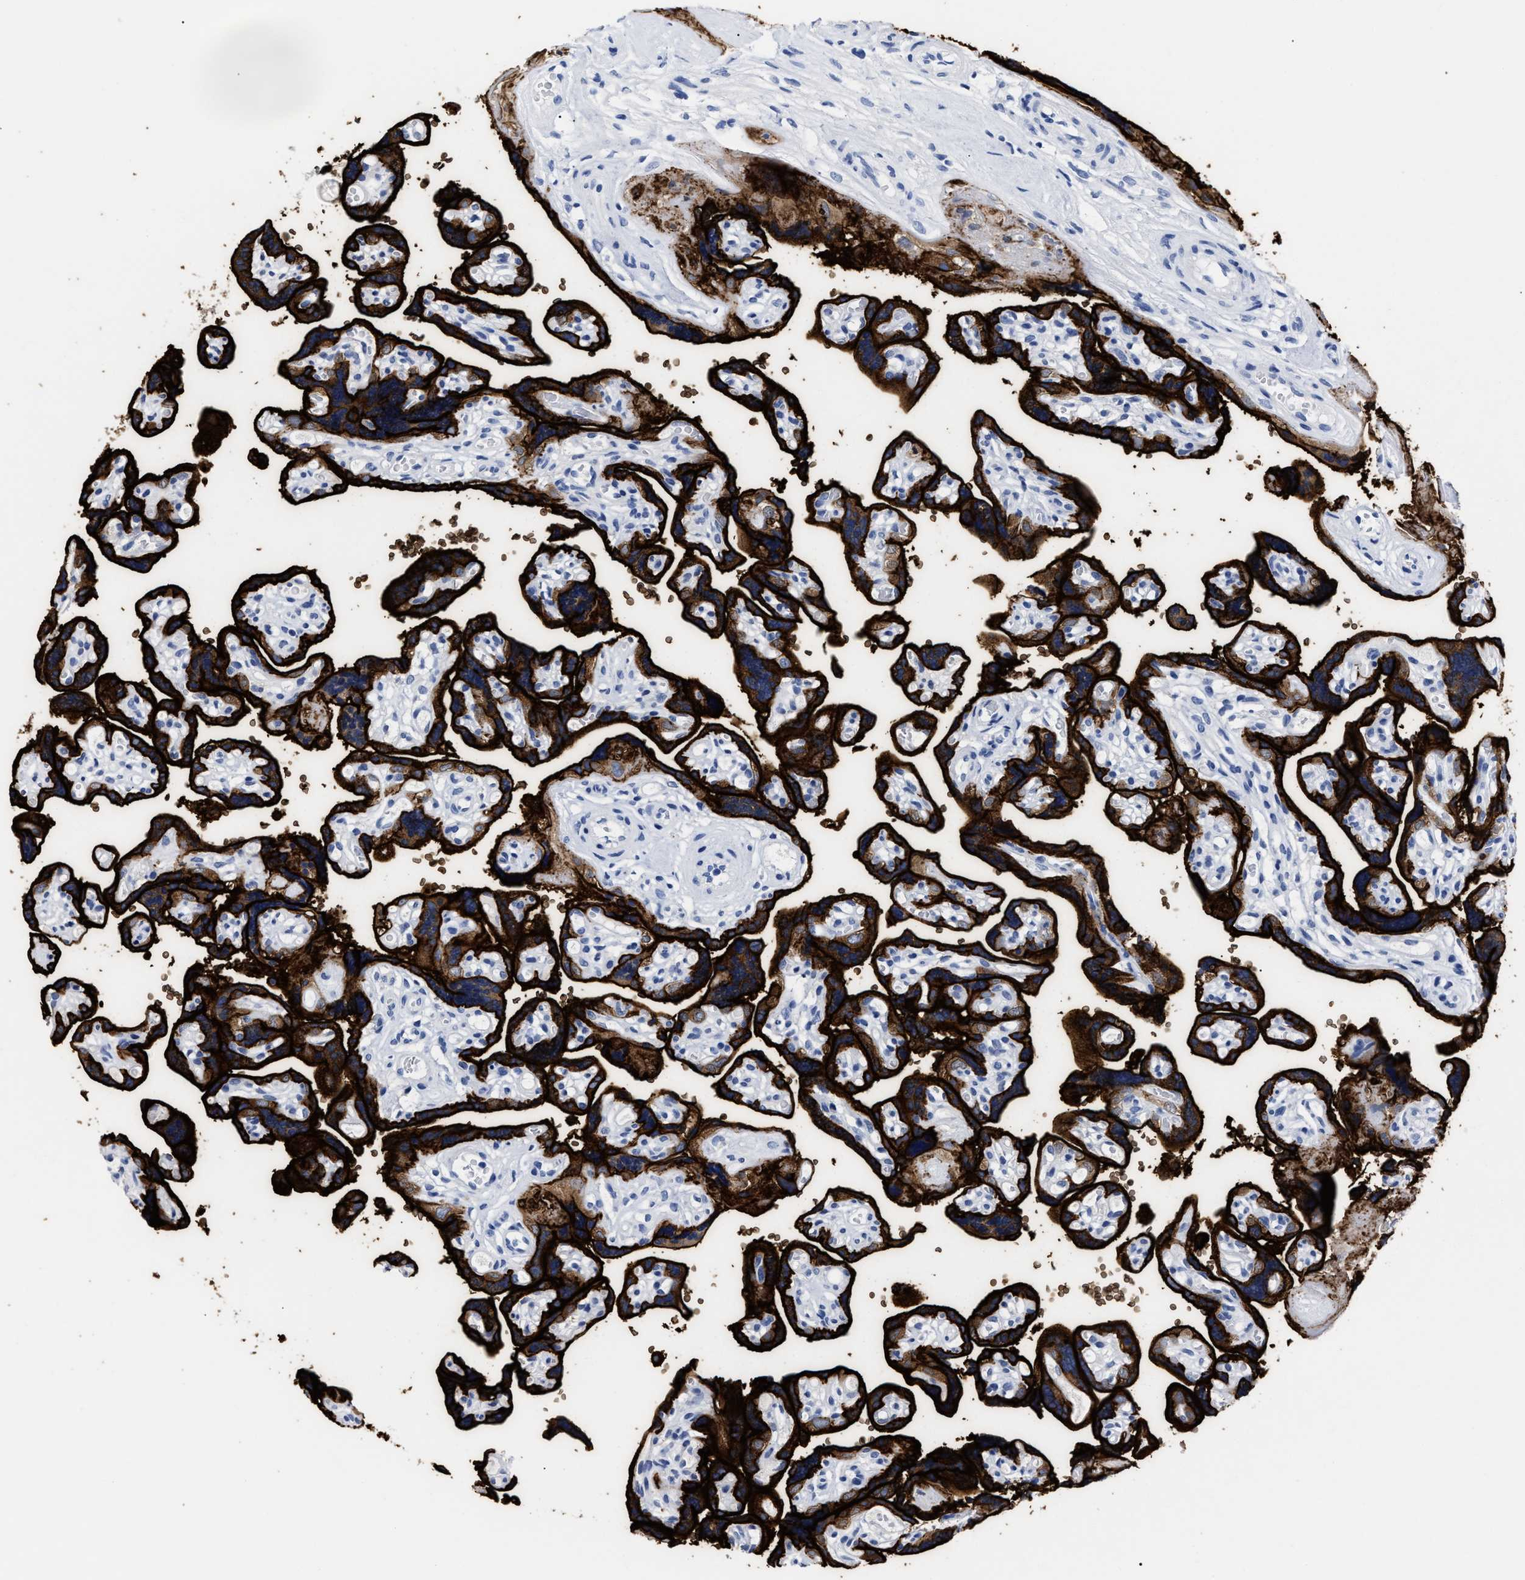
{"staining": {"intensity": "strong", "quantity": "25%-75%", "location": "cytoplasmic/membranous"}, "tissue": "placenta", "cell_type": "Trophoblastic cells", "image_type": "normal", "snomed": [{"axis": "morphology", "description": "Normal tissue, NOS"}, {"axis": "topography", "description": "Placenta"}], "caption": "Unremarkable placenta displays strong cytoplasmic/membranous staining in approximately 25%-75% of trophoblastic cells, visualized by immunohistochemistry.", "gene": "ALPG", "patient": {"sex": "female", "age": 30}}